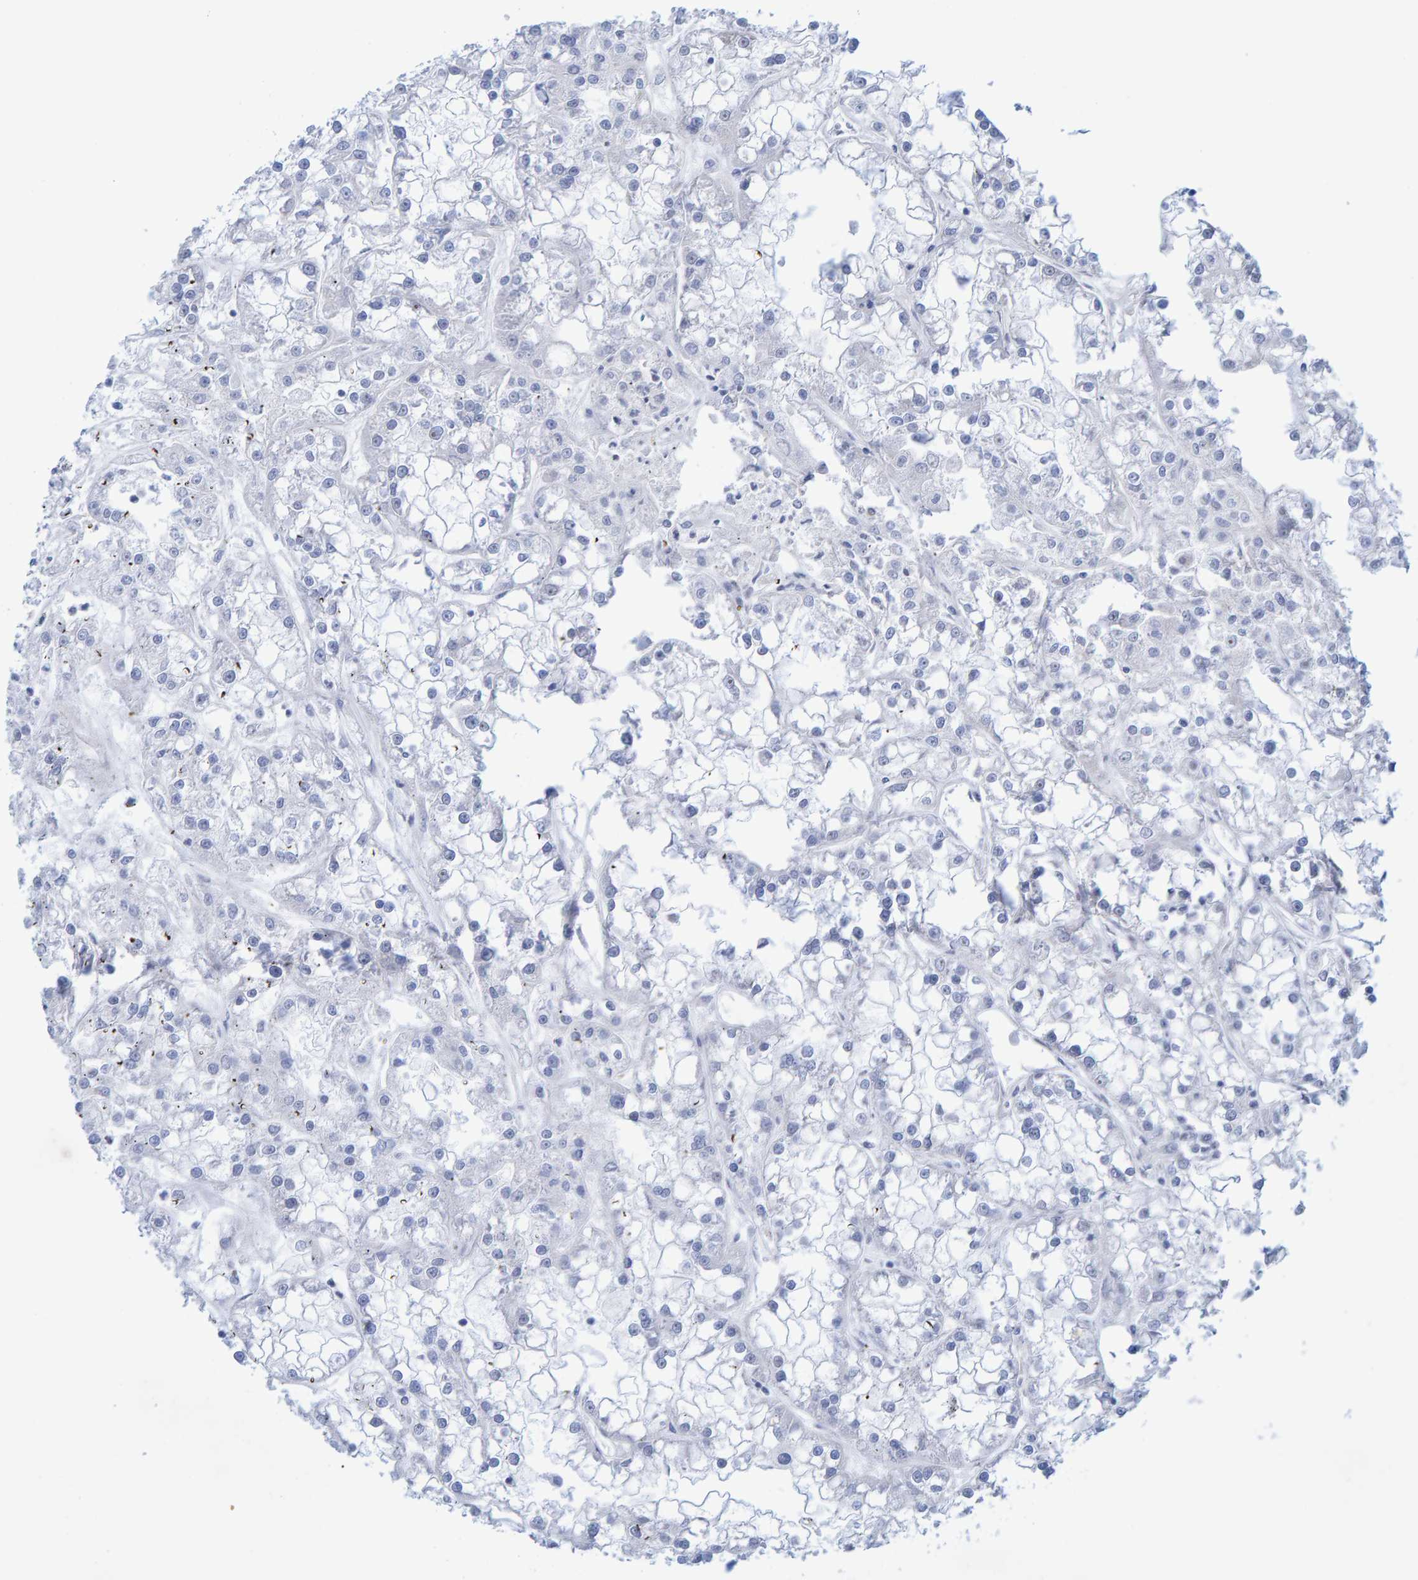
{"staining": {"intensity": "negative", "quantity": "none", "location": "none"}, "tissue": "renal cancer", "cell_type": "Tumor cells", "image_type": "cancer", "snomed": [{"axis": "morphology", "description": "Adenocarcinoma, NOS"}, {"axis": "topography", "description": "Kidney"}], "caption": "This is an immunohistochemistry image of human adenocarcinoma (renal). There is no expression in tumor cells.", "gene": "JAKMIP3", "patient": {"sex": "female", "age": 52}}